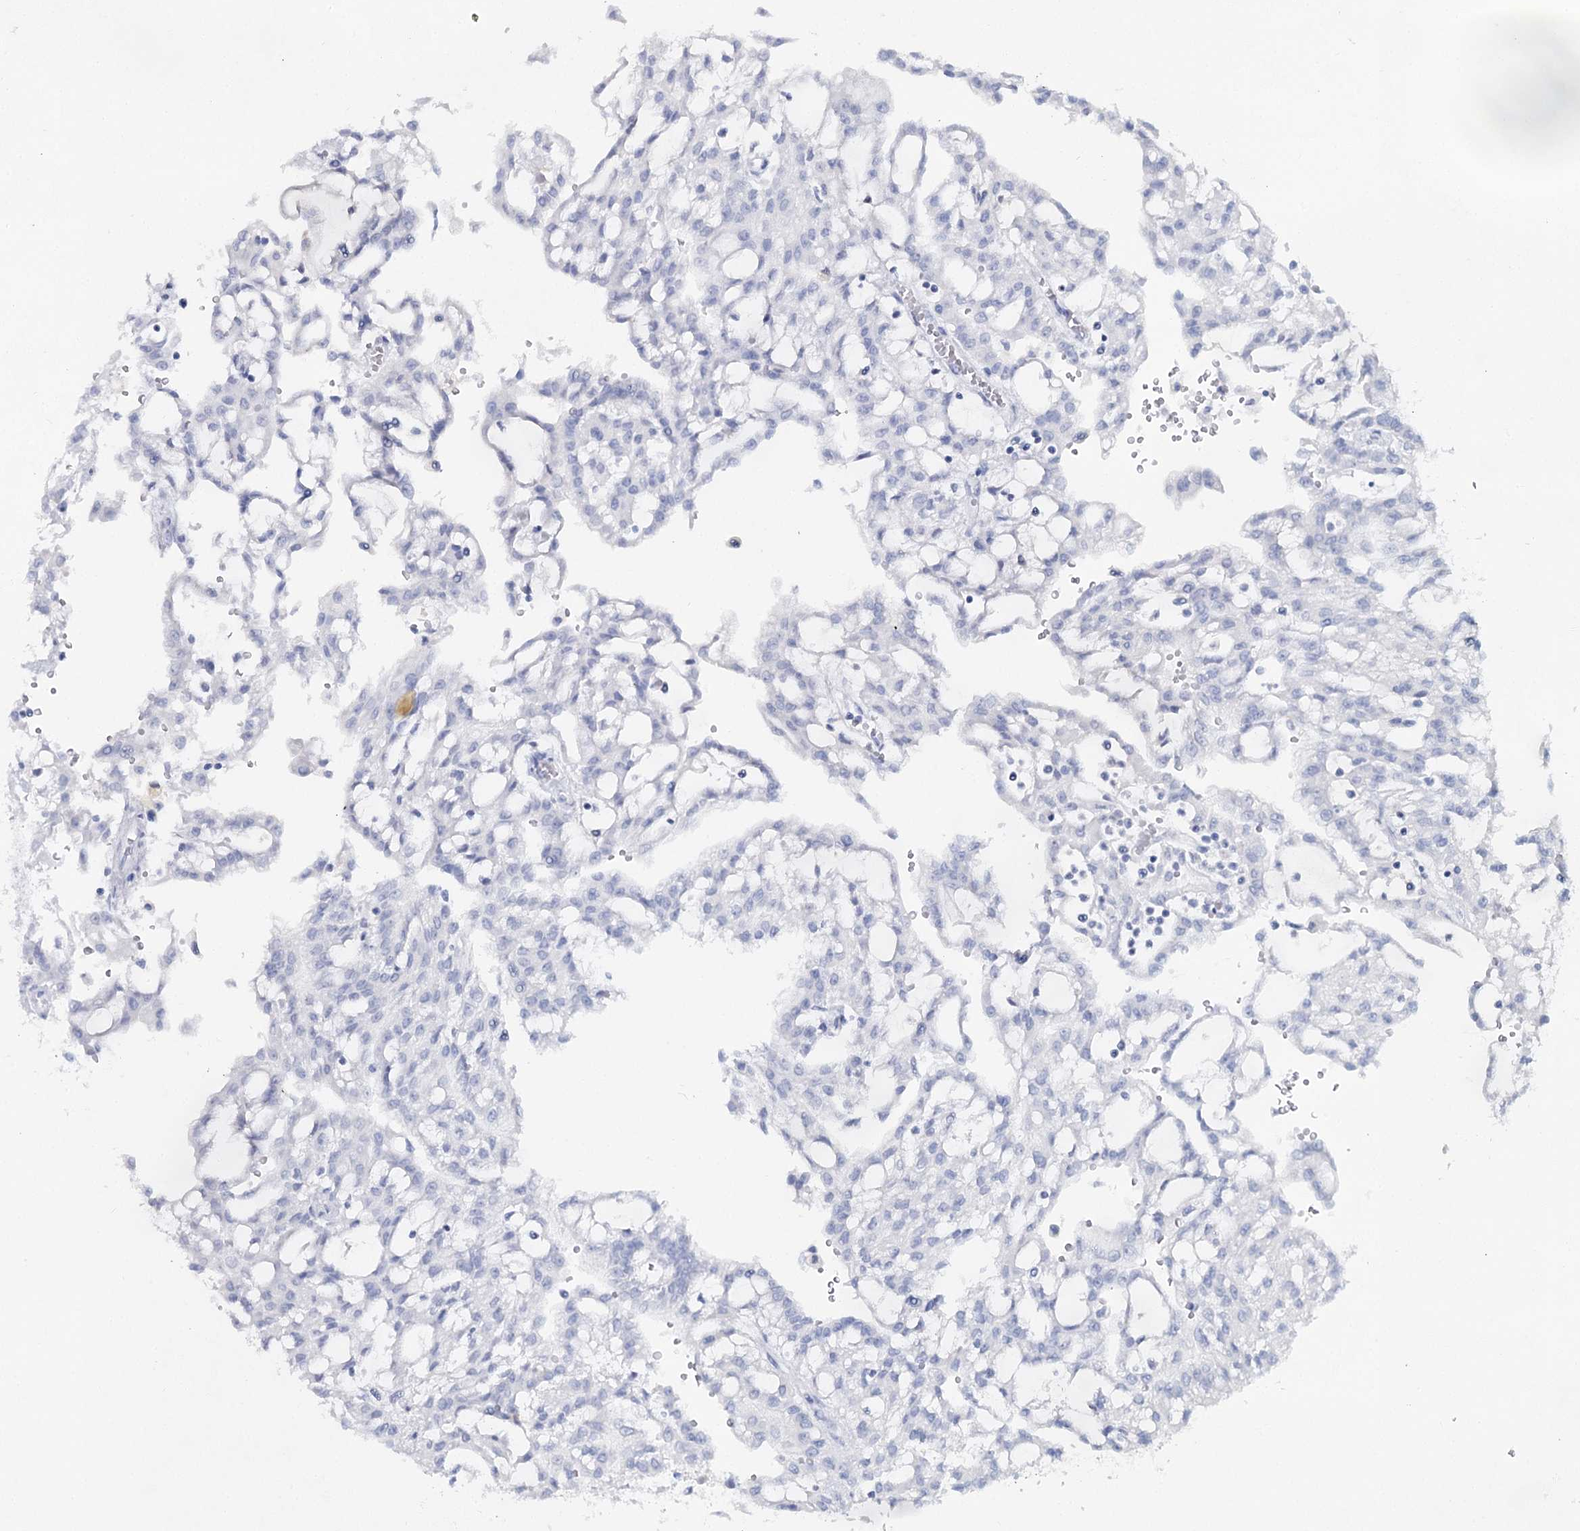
{"staining": {"intensity": "negative", "quantity": "none", "location": "none"}, "tissue": "renal cancer", "cell_type": "Tumor cells", "image_type": "cancer", "snomed": [{"axis": "morphology", "description": "Adenocarcinoma, NOS"}, {"axis": "topography", "description": "Kidney"}], "caption": "Protein analysis of renal cancer (adenocarcinoma) exhibits no significant expression in tumor cells.", "gene": "SLC17A2", "patient": {"sex": "male", "age": 63}}